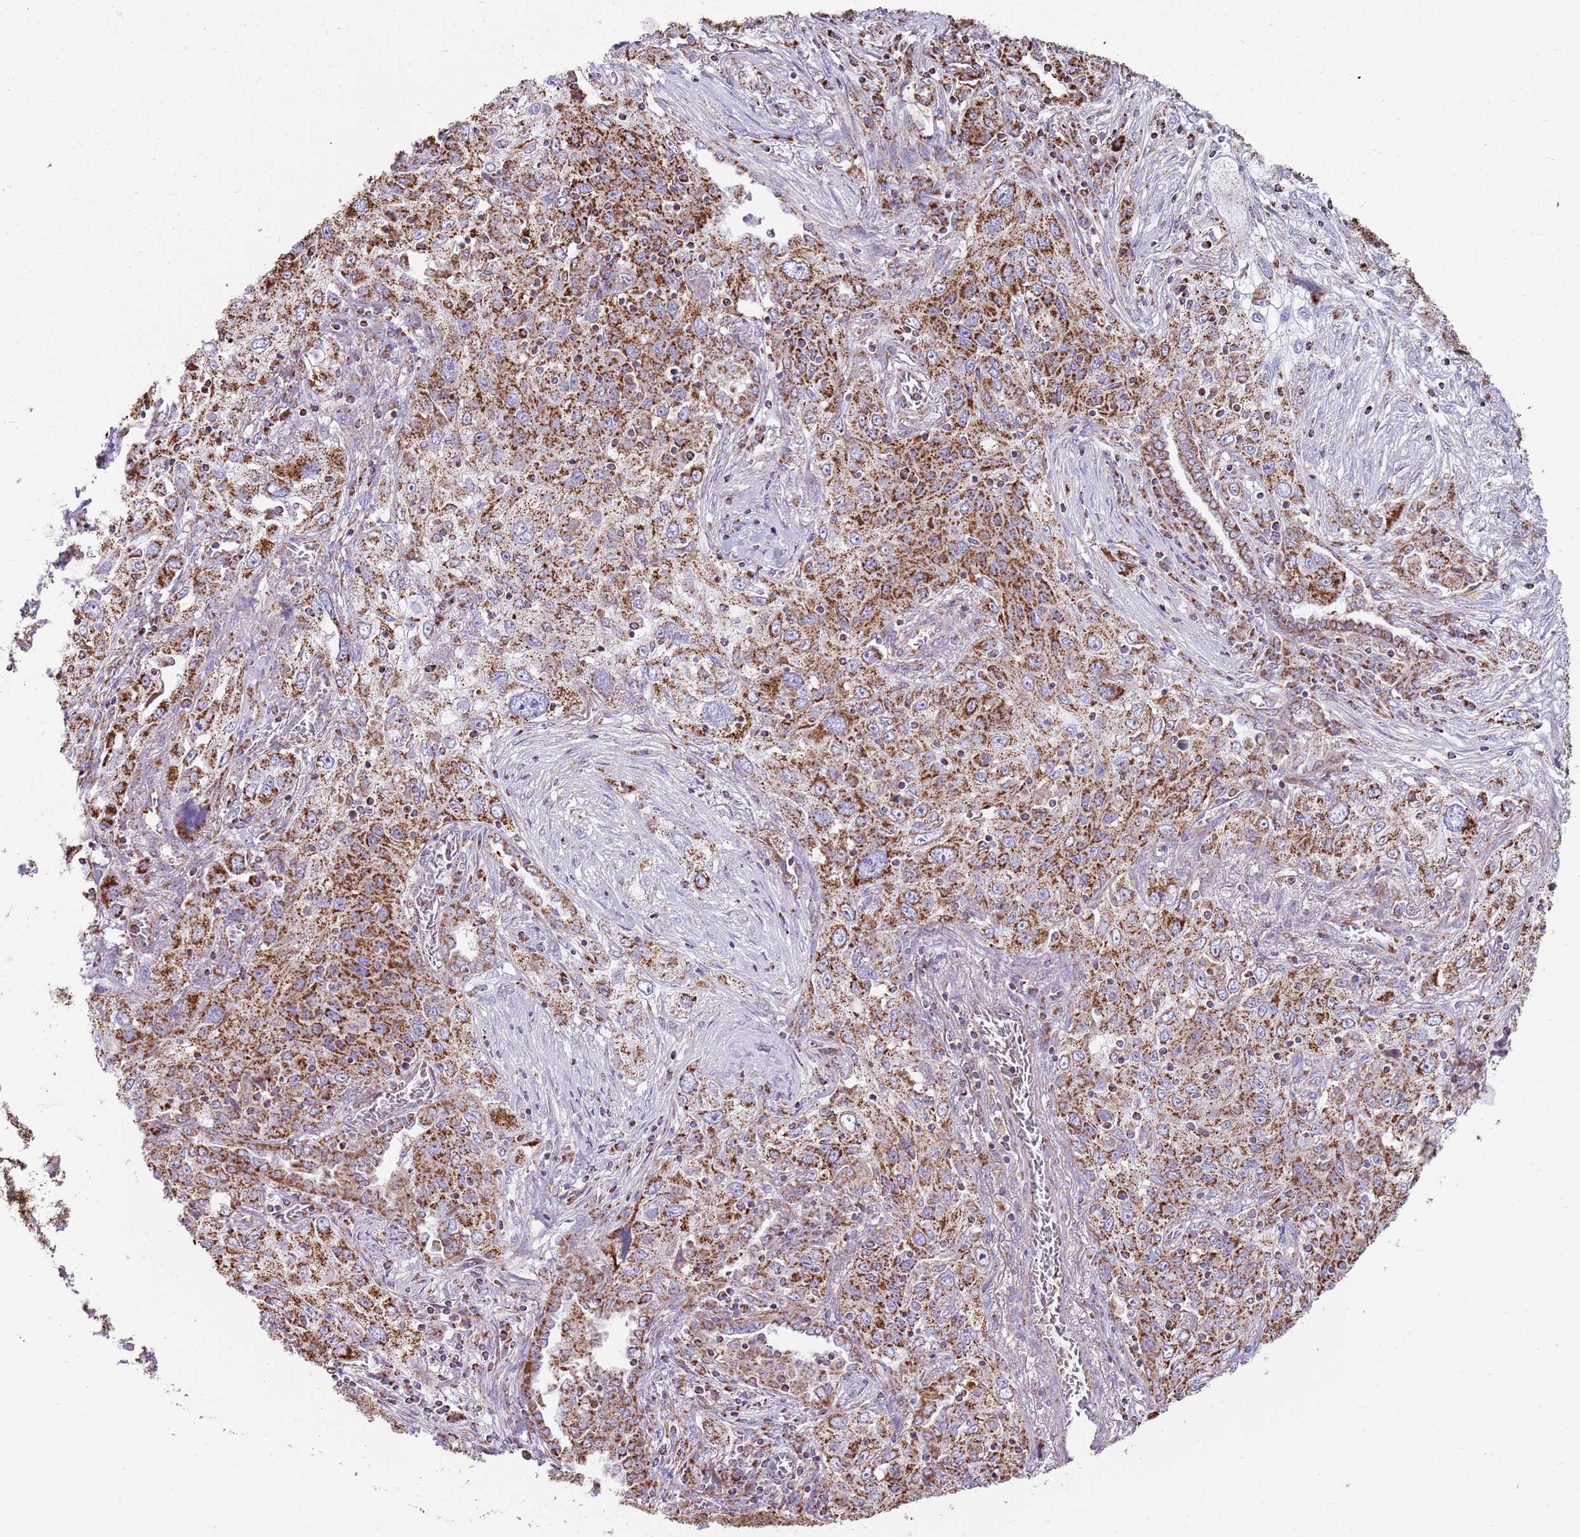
{"staining": {"intensity": "strong", "quantity": ">75%", "location": "cytoplasmic/membranous"}, "tissue": "lung cancer", "cell_type": "Tumor cells", "image_type": "cancer", "snomed": [{"axis": "morphology", "description": "Squamous cell carcinoma, NOS"}, {"axis": "topography", "description": "Lung"}], "caption": "DAB (3,3'-diaminobenzidine) immunohistochemical staining of human squamous cell carcinoma (lung) shows strong cytoplasmic/membranous protein positivity in approximately >75% of tumor cells.", "gene": "TTLL1", "patient": {"sex": "female", "age": 69}}